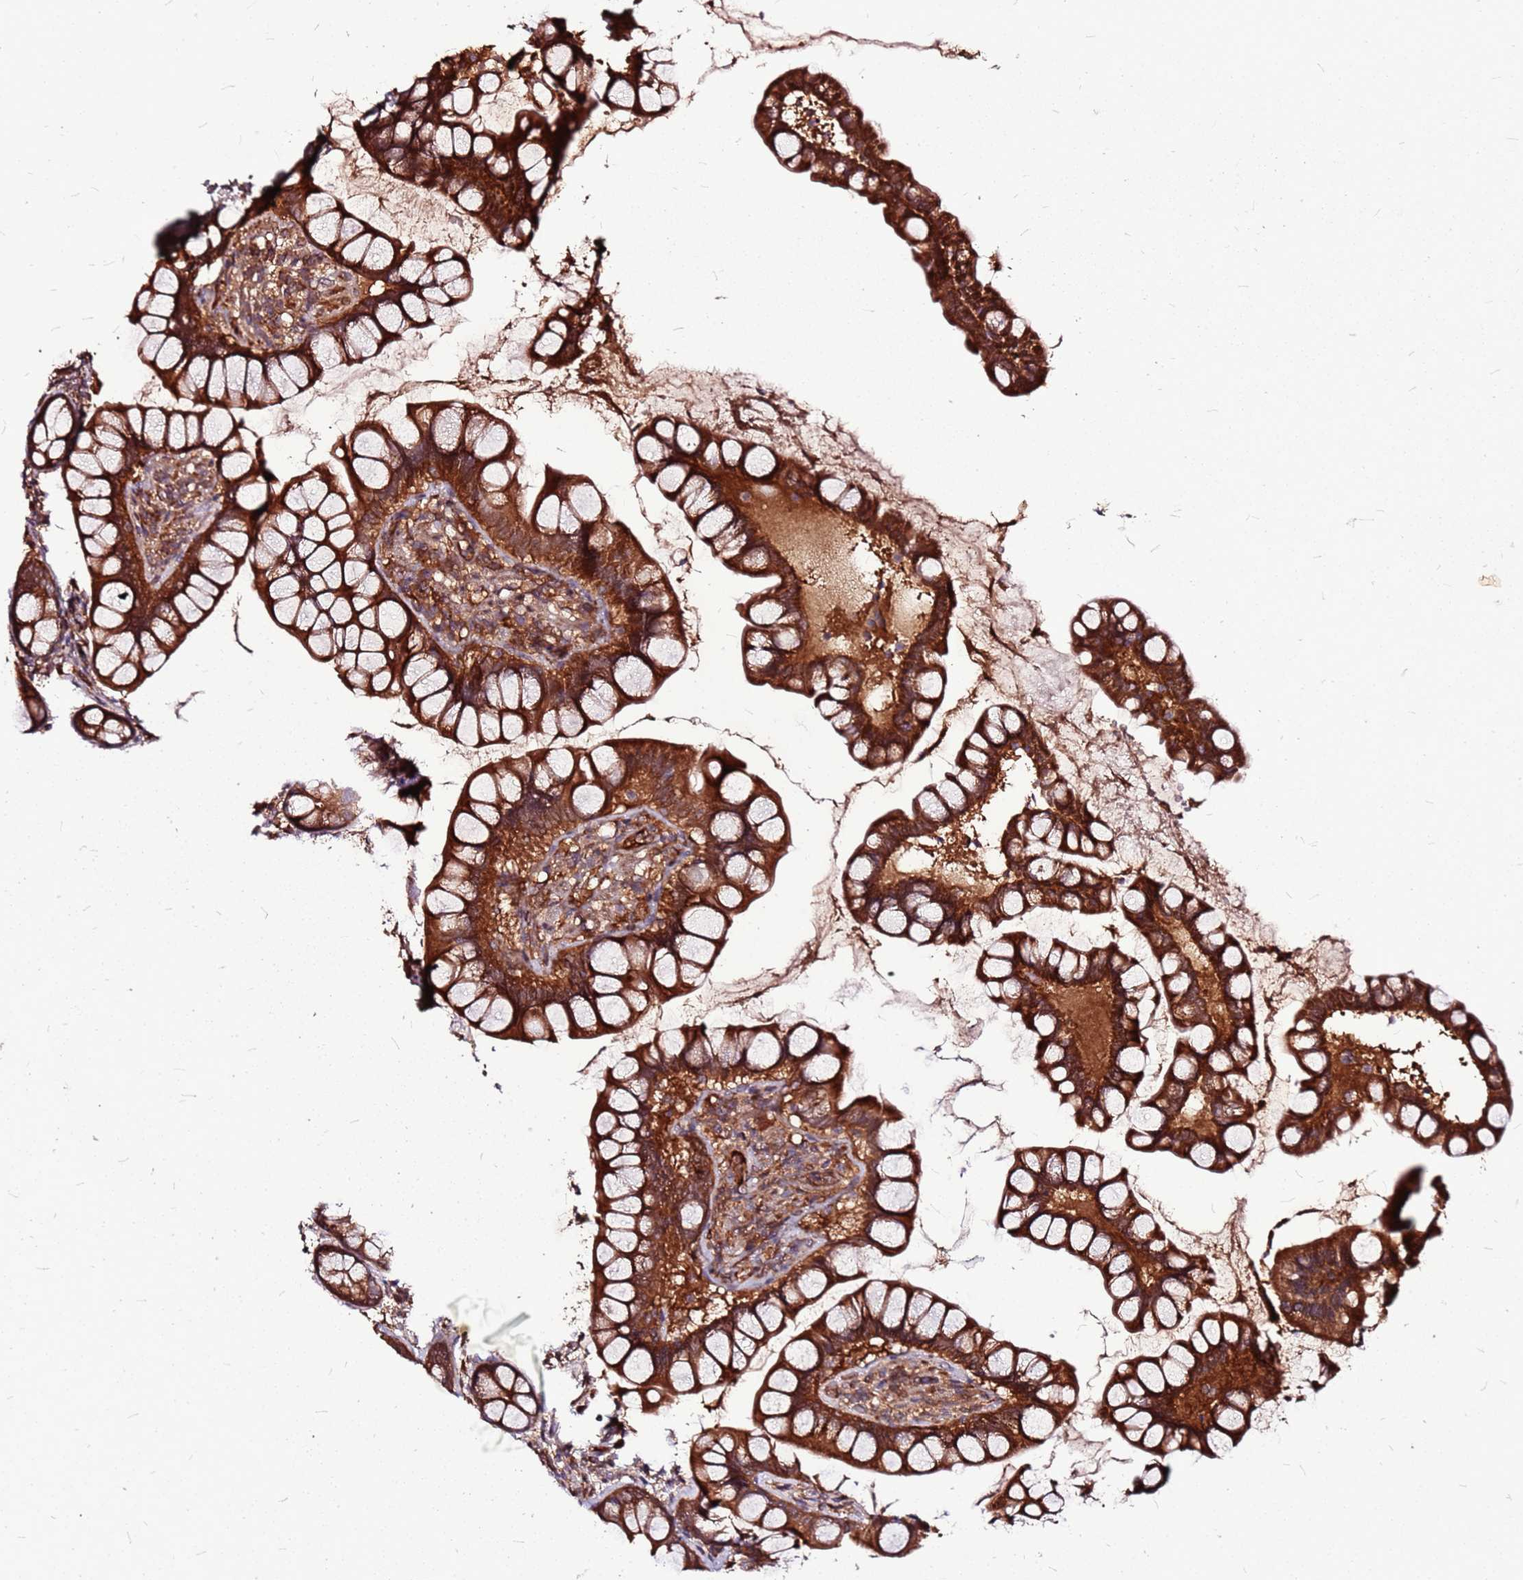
{"staining": {"intensity": "strong", "quantity": ">75%", "location": "cytoplasmic/membranous"}, "tissue": "small intestine", "cell_type": "Glandular cells", "image_type": "normal", "snomed": [{"axis": "morphology", "description": "Normal tissue, NOS"}, {"axis": "topography", "description": "Small intestine"}], "caption": "IHC (DAB (3,3'-diaminobenzidine)) staining of unremarkable small intestine reveals strong cytoplasmic/membranous protein expression in about >75% of glandular cells. Using DAB (brown) and hematoxylin (blue) stains, captured at high magnification using brightfield microscopy.", "gene": "LYPLAL1", "patient": {"sex": "male", "age": 70}}